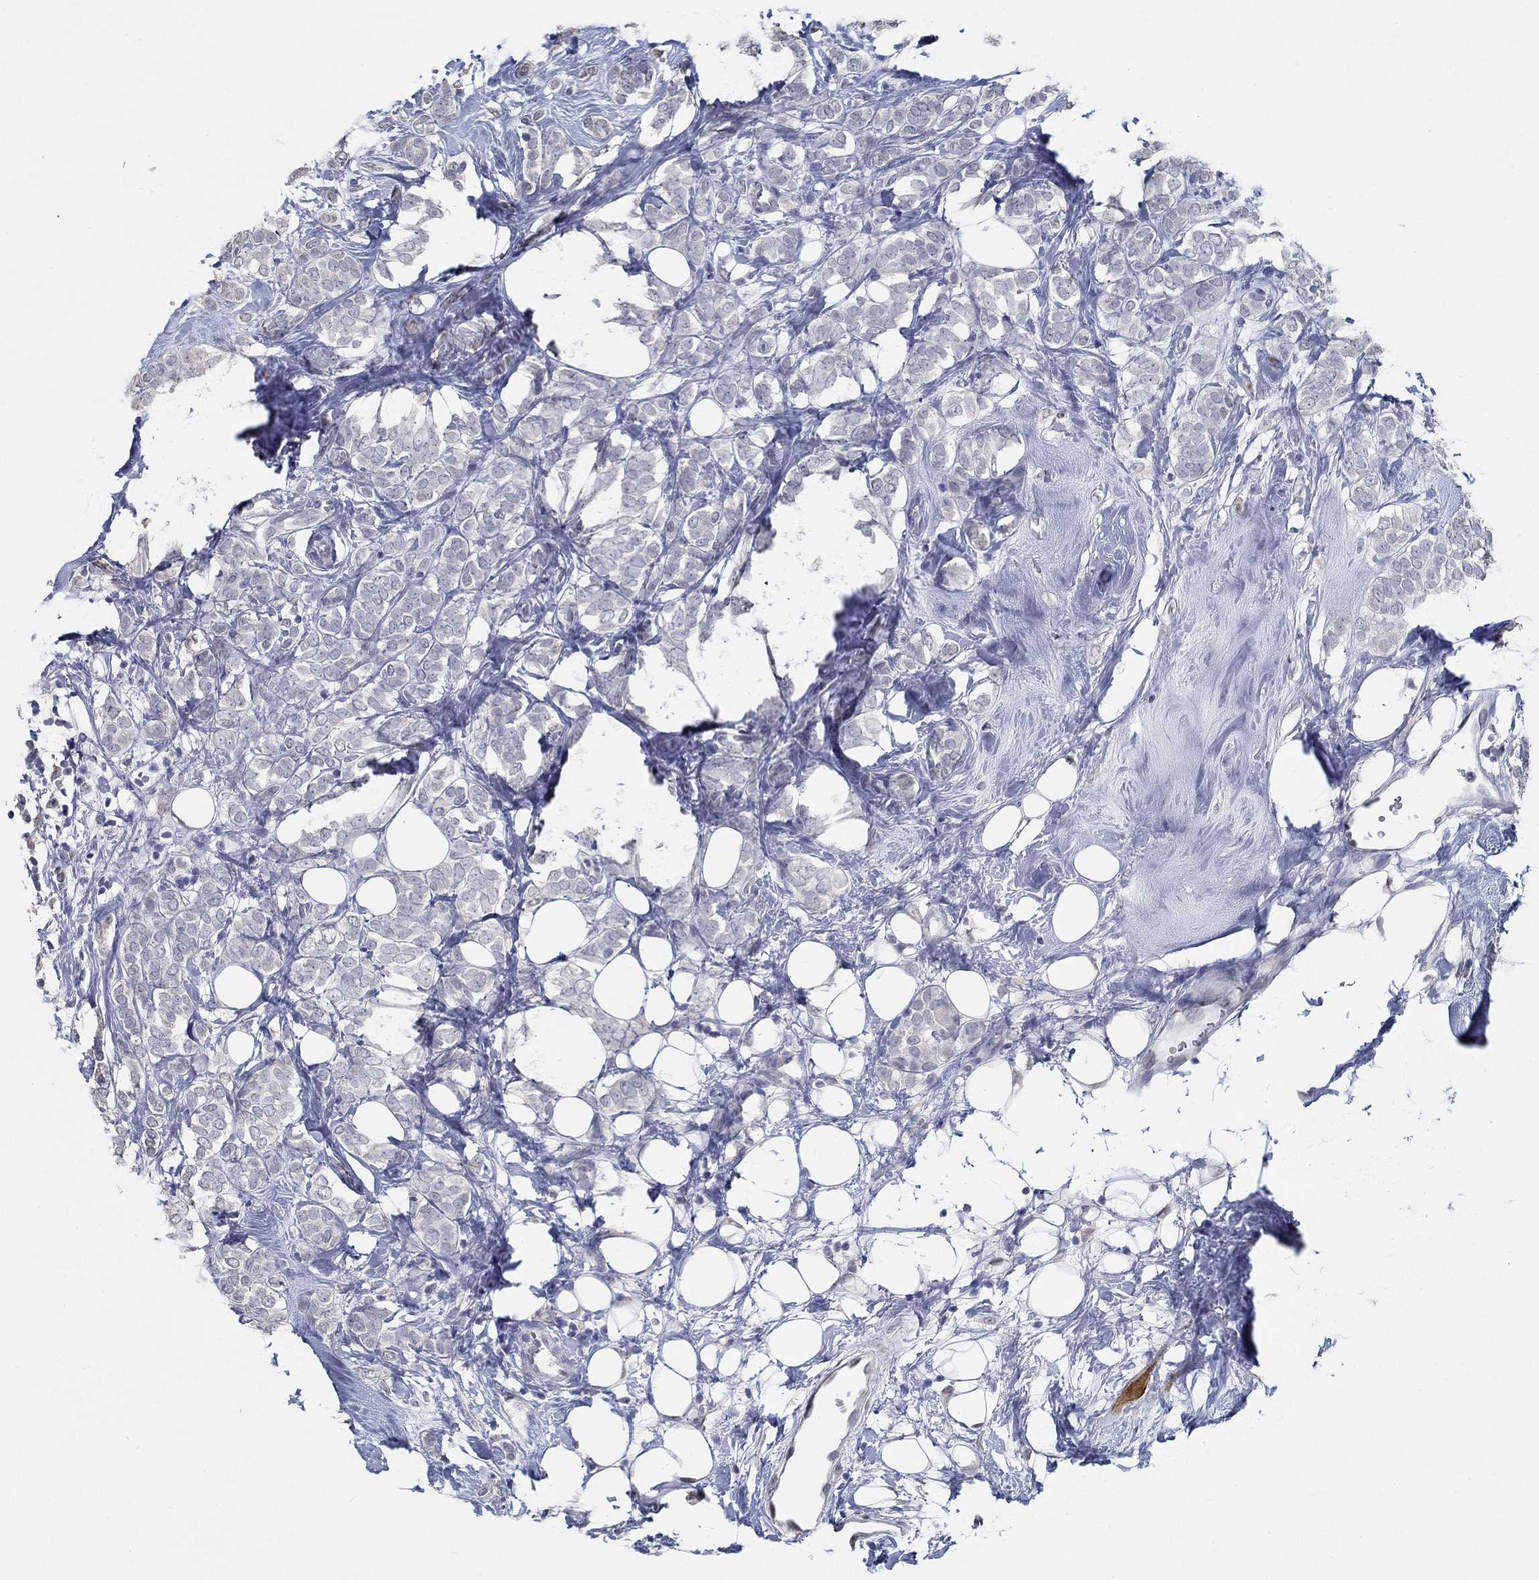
{"staining": {"intensity": "negative", "quantity": "none", "location": "none"}, "tissue": "breast cancer", "cell_type": "Tumor cells", "image_type": "cancer", "snomed": [{"axis": "morphology", "description": "Lobular carcinoma"}, {"axis": "topography", "description": "Breast"}], "caption": "An IHC micrograph of breast cancer is shown. There is no staining in tumor cells of breast cancer.", "gene": "NUP155", "patient": {"sex": "female", "age": 49}}